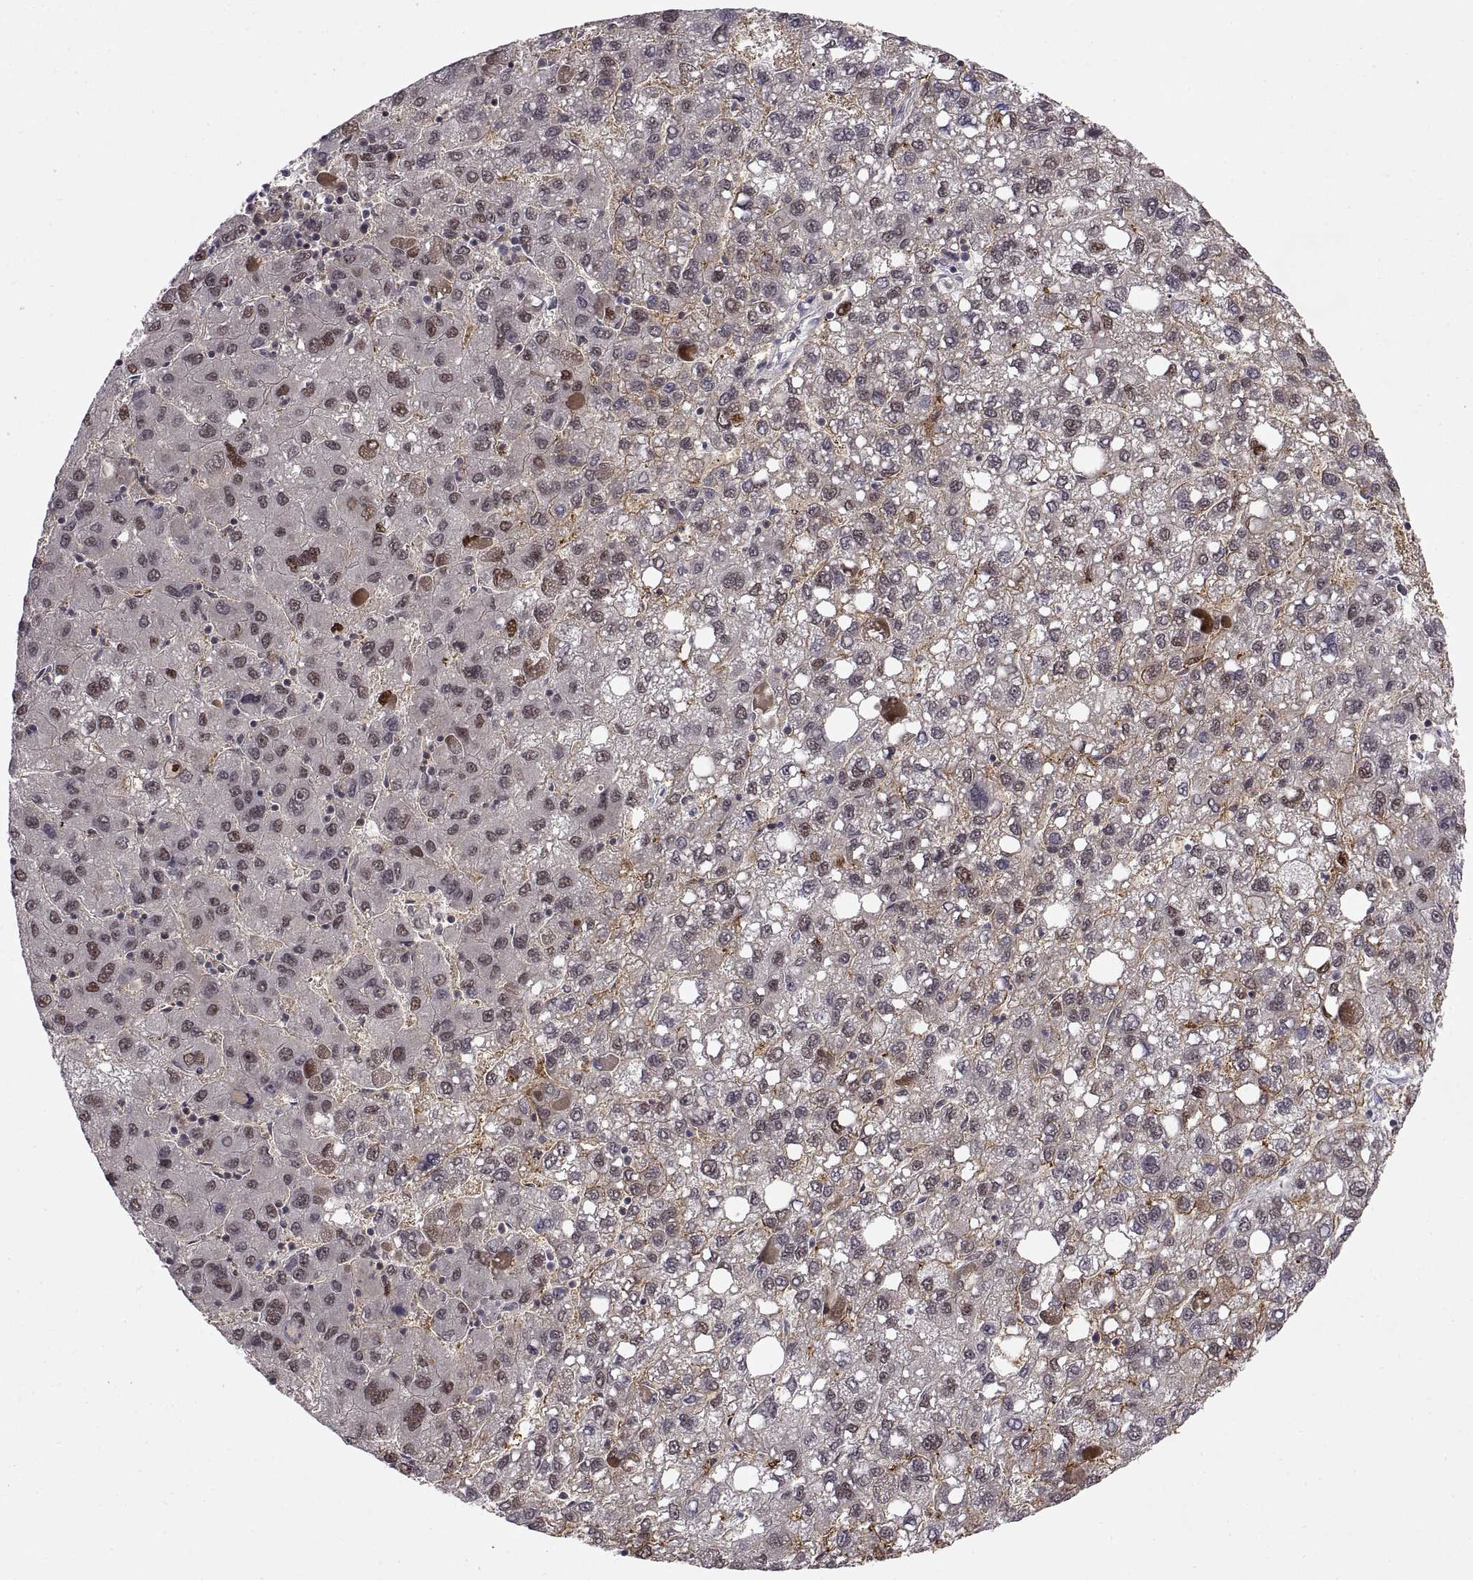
{"staining": {"intensity": "negative", "quantity": "none", "location": "none"}, "tissue": "liver cancer", "cell_type": "Tumor cells", "image_type": "cancer", "snomed": [{"axis": "morphology", "description": "Carcinoma, Hepatocellular, NOS"}, {"axis": "topography", "description": "Liver"}], "caption": "Immunohistochemistry (IHC) image of liver hepatocellular carcinoma stained for a protein (brown), which reveals no positivity in tumor cells.", "gene": "CHFR", "patient": {"sex": "female", "age": 82}}